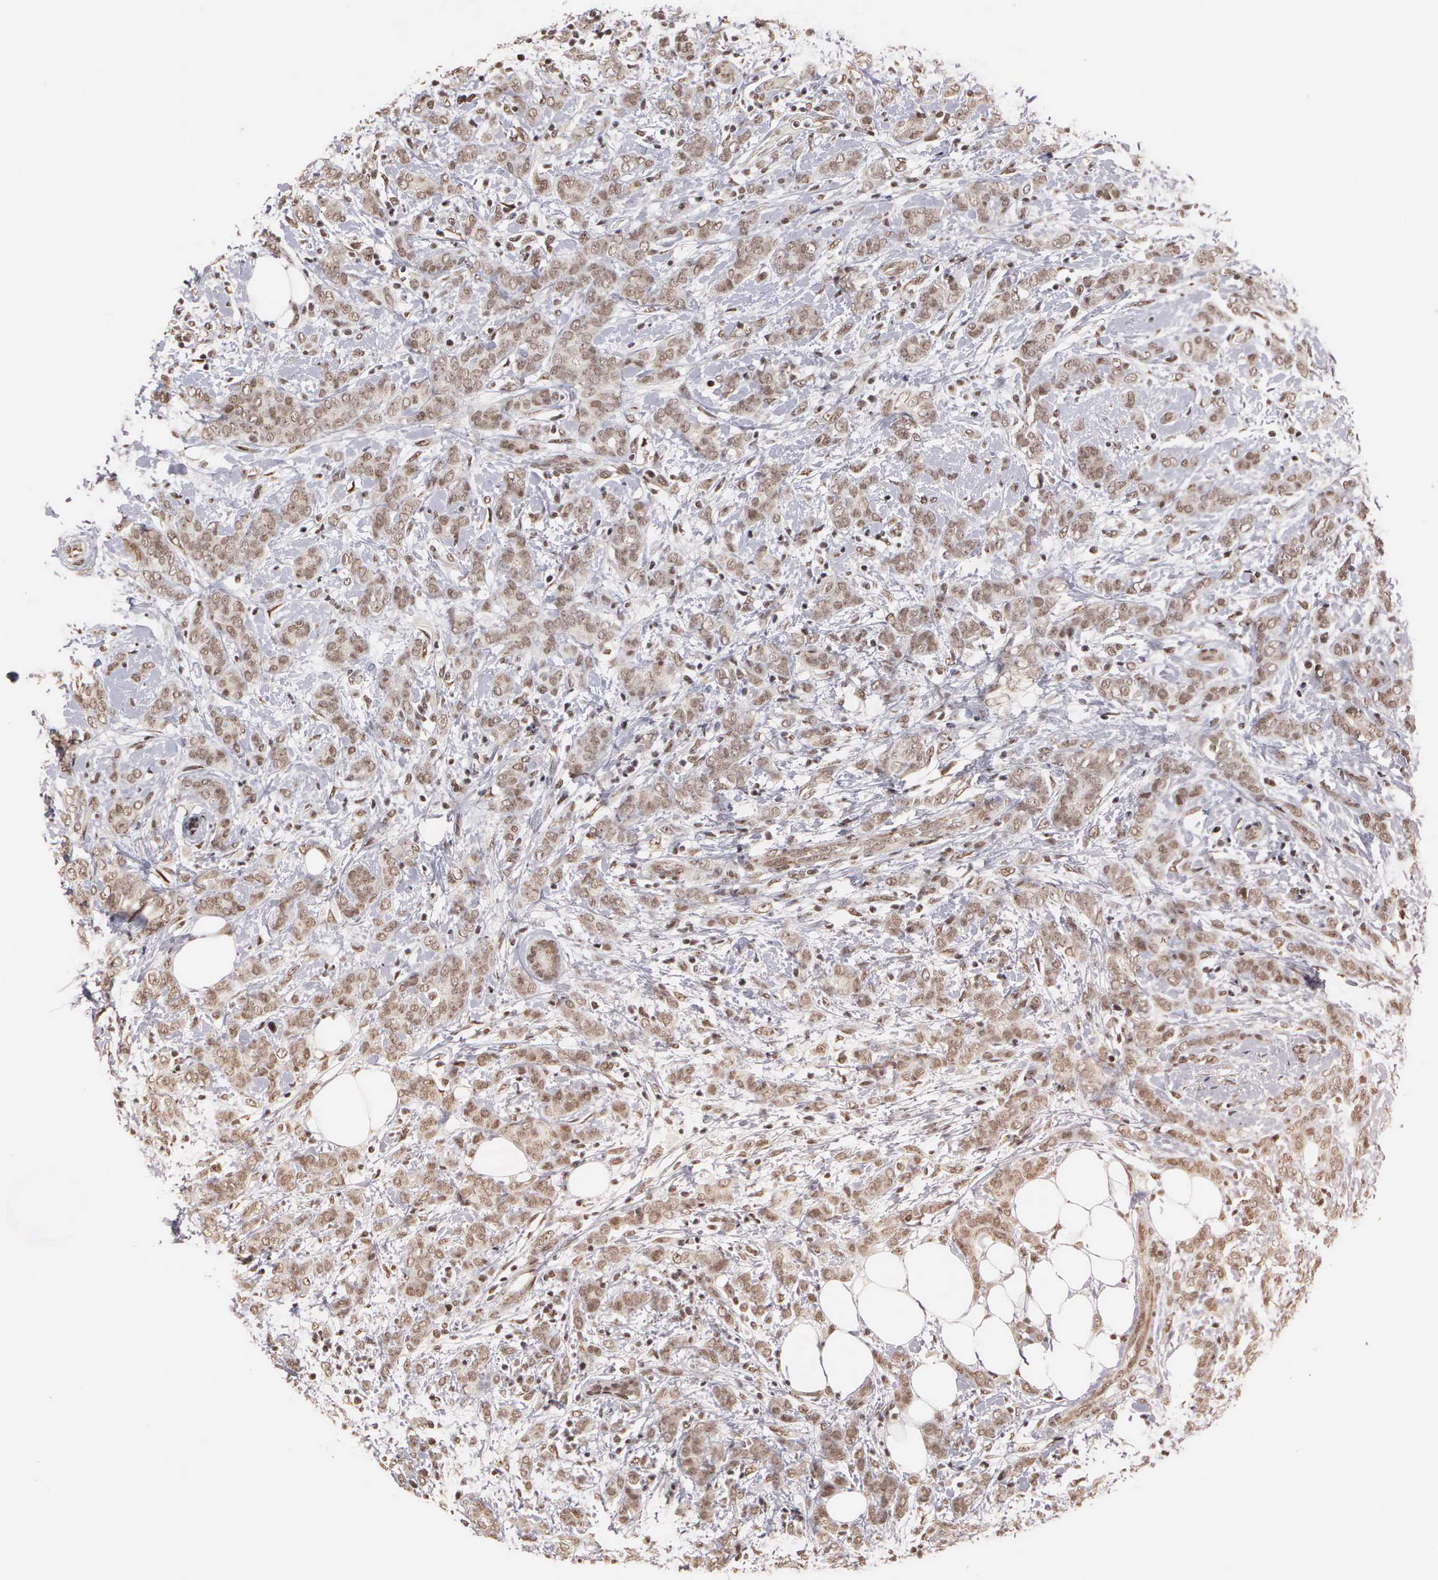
{"staining": {"intensity": "moderate", "quantity": ">75%", "location": "cytoplasmic/membranous,nuclear"}, "tissue": "breast cancer", "cell_type": "Tumor cells", "image_type": "cancer", "snomed": [{"axis": "morphology", "description": "Duct carcinoma"}, {"axis": "topography", "description": "Breast"}], "caption": "Immunohistochemical staining of human breast cancer (intraductal carcinoma) shows moderate cytoplasmic/membranous and nuclear protein staining in about >75% of tumor cells.", "gene": "GTF2A1", "patient": {"sex": "female", "age": 53}}